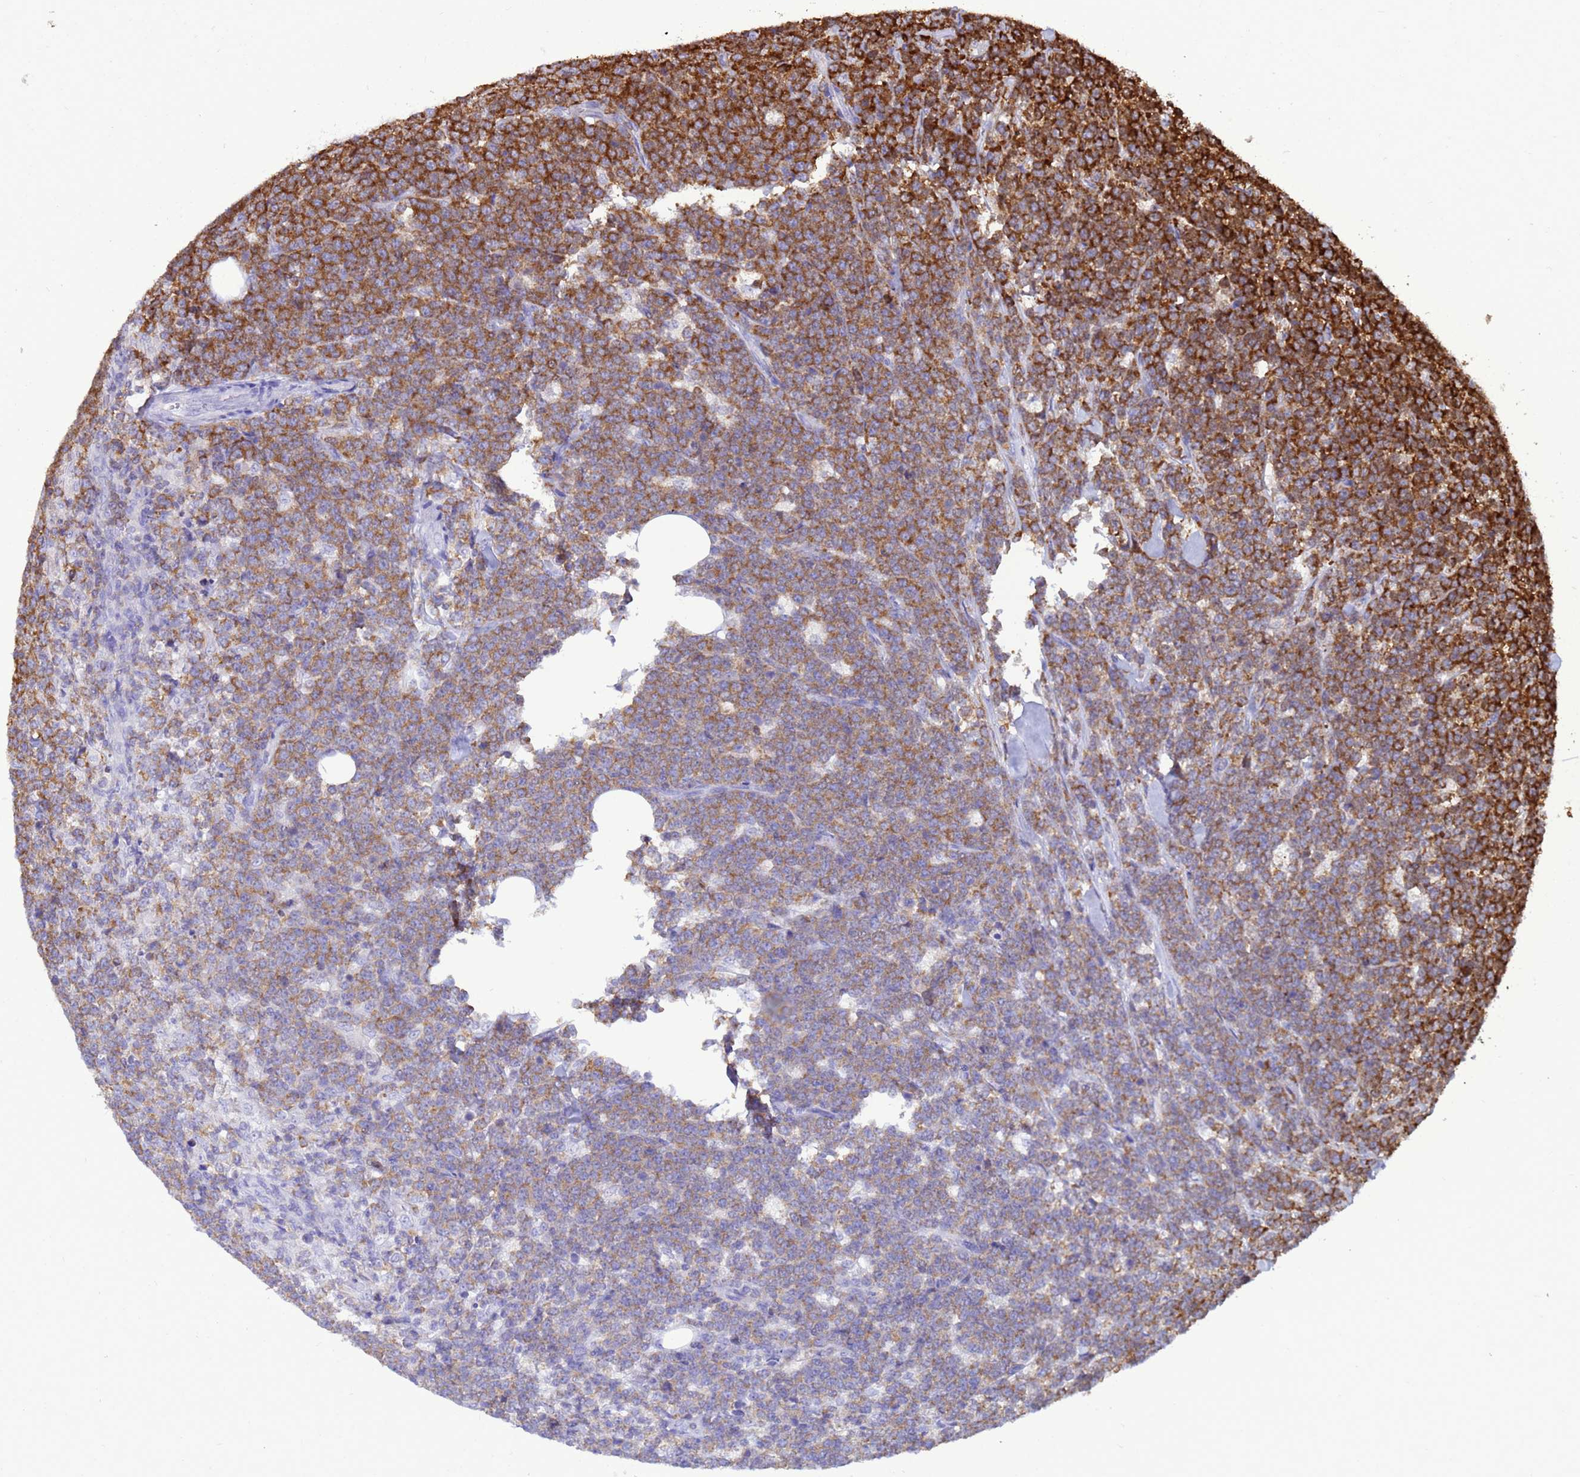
{"staining": {"intensity": "strong", "quantity": "25%-75%", "location": "cytoplasmic/membranous"}, "tissue": "lymphoma", "cell_type": "Tumor cells", "image_type": "cancer", "snomed": [{"axis": "morphology", "description": "Malignant lymphoma, non-Hodgkin's type, High grade"}, {"axis": "topography", "description": "Small intestine"}], "caption": "High-grade malignant lymphoma, non-Hodgkin's type tissue shows strong cytoplasmic/membranous expression in about 25%-75% of tumor cells", "gene": "EZR", "patient": {"sex": "male", "age": 8}}